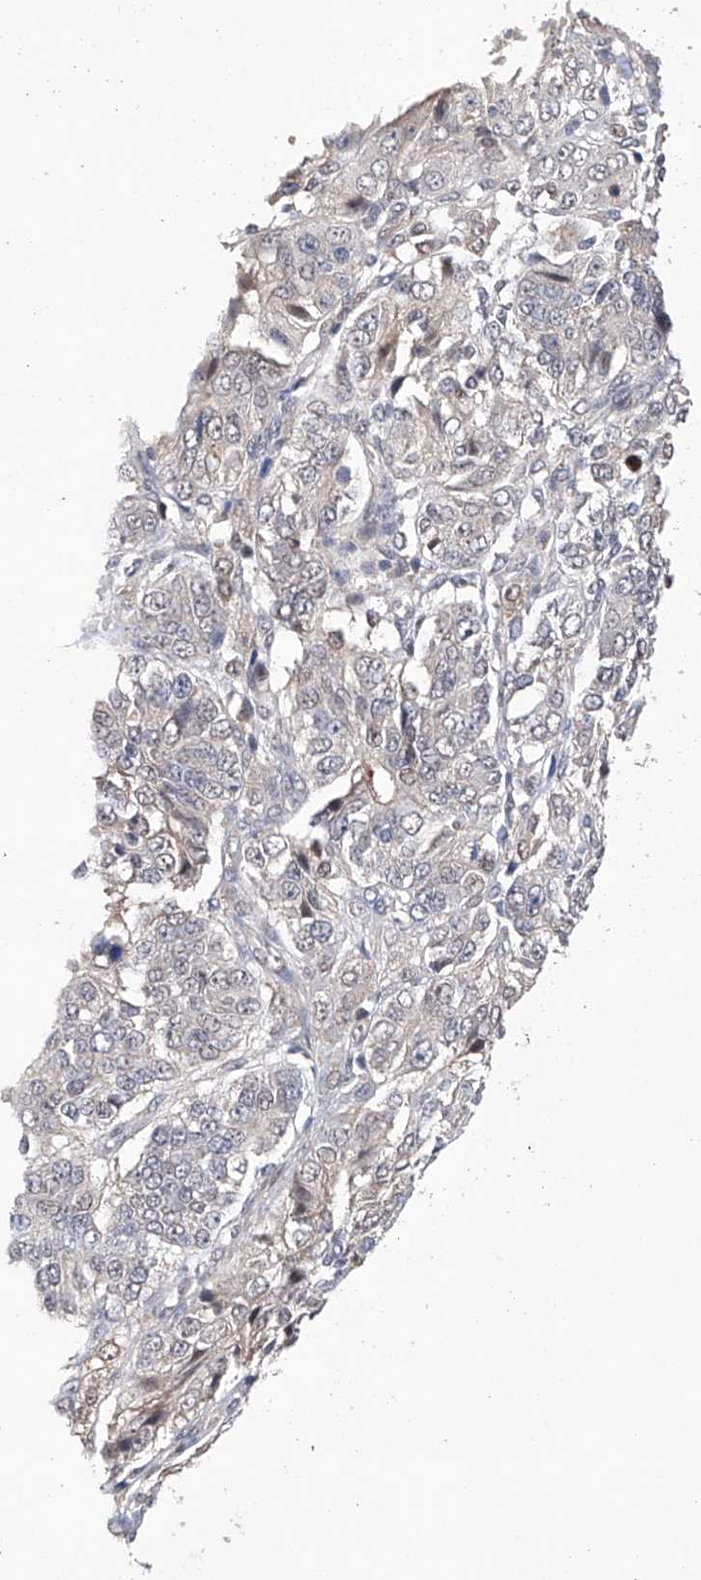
{"staining": {"intensity": "negative", "quantity": "none", "location": "none"}, "tissue": "ovarian cancer", "cell_type": "Tumor cells", "image_type": "cancer", "snomed": [{"axis": "morphology", "description": "Carcinoma, endometroid"}, {"axis": "topography", "description": "Ovary"}], "caption": "Tumor cells are negative for protein expression in human ovarian cancer.", "gene": "AFG1L", "patient": {"sex": "female", "age": 51}}